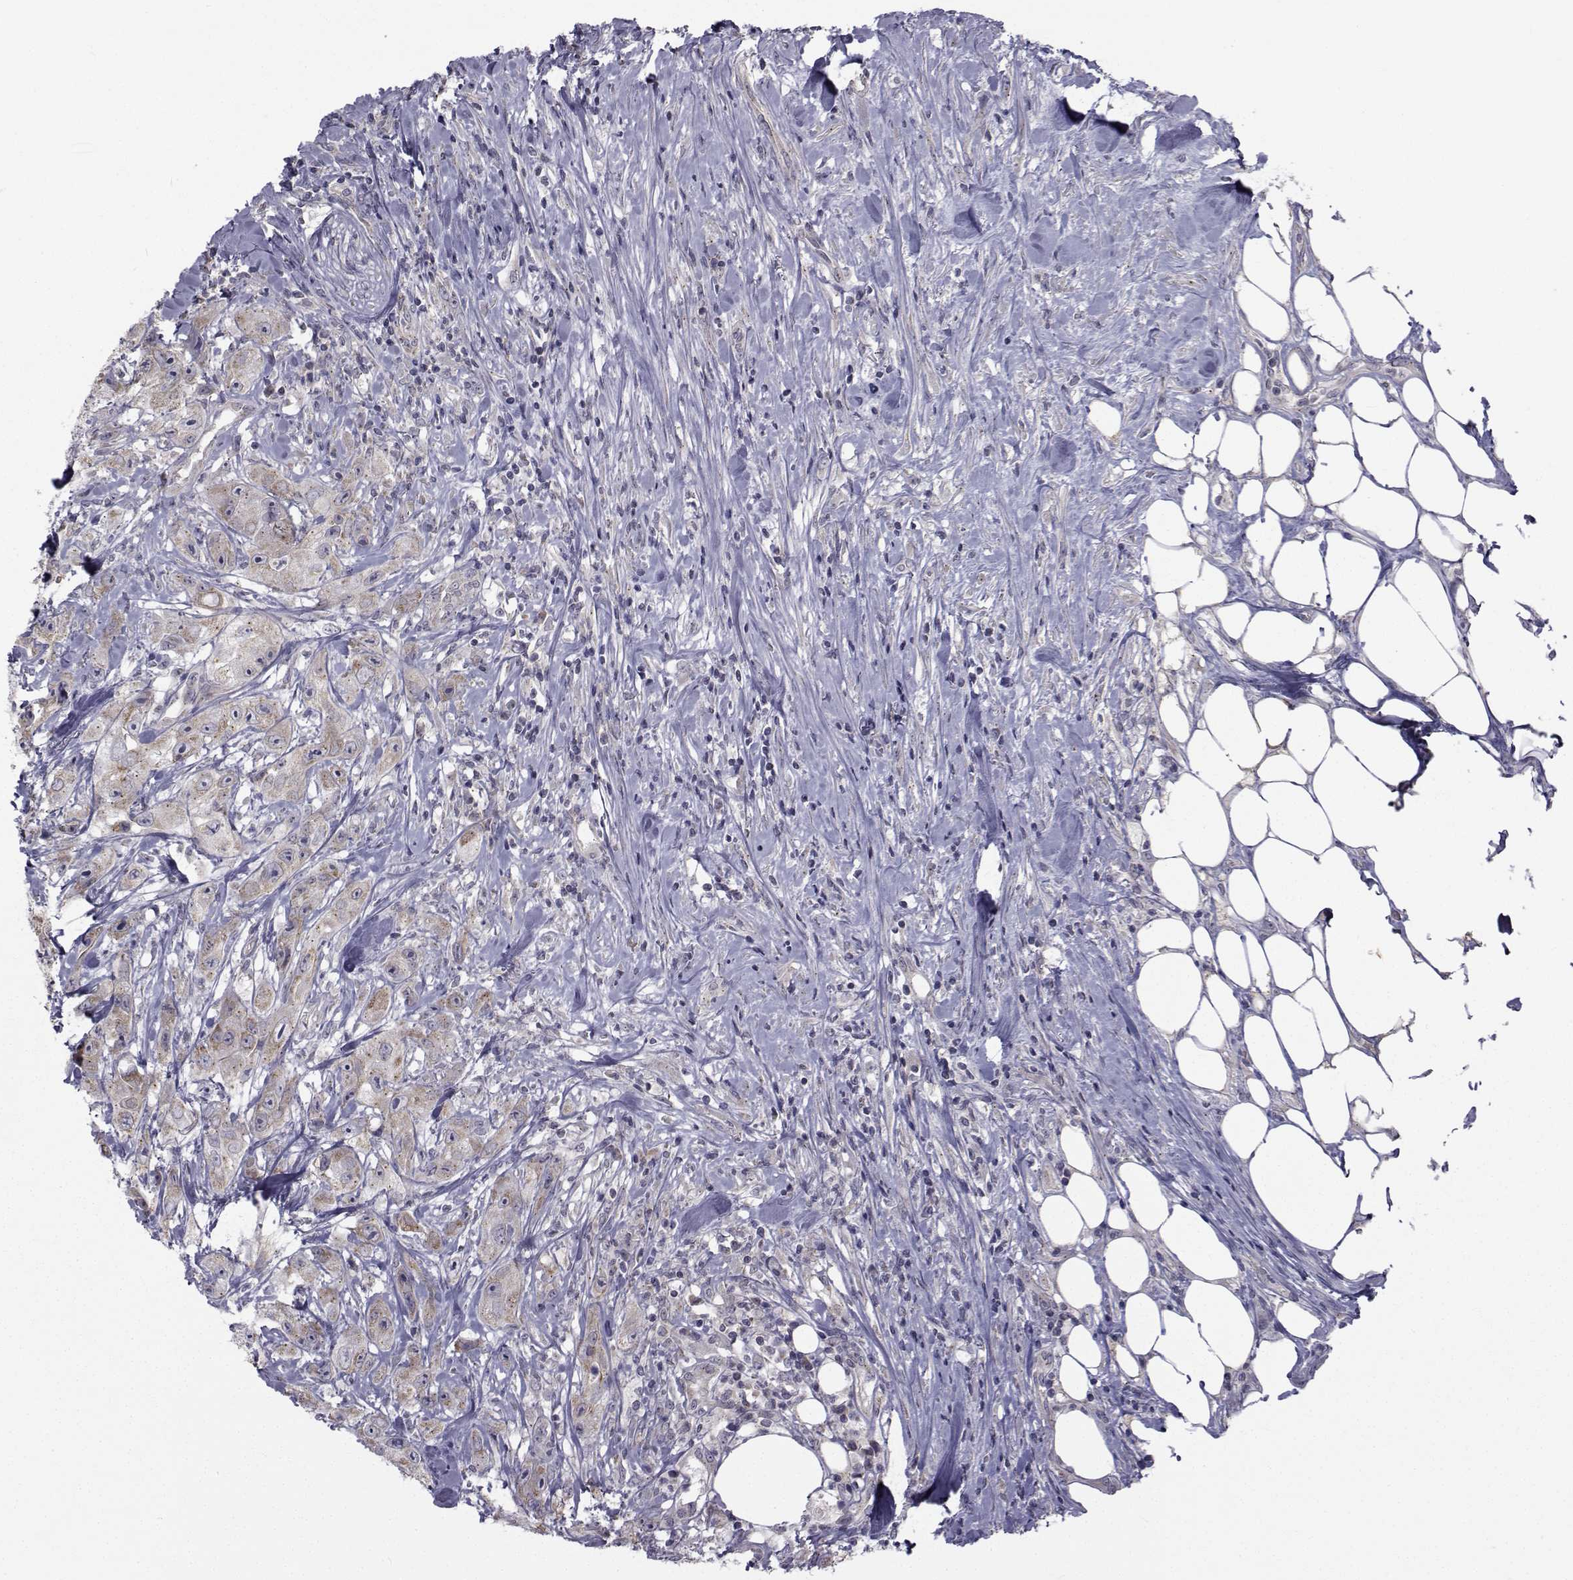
{"staining": {"intensity": "weak", "quantity": "<25%", "location": "cytoplasmic/membranous"}, "tissue": "urothelial cancer", "cell_type": "Tumor cells", "image_type": "cancer", "snomed": [{"axis": "morphology", "description": "Urothelial carcinoma, High grade"}, {"axis": "topography", "description": "Urinary bladder"}], "caption": "IHC photomicrograph of neoplastic tissue: human urothelial cancer stained with DAB (3,3'-diaminobenzidine) demonstrates no significant protein staining in tumor cells.", "gene": "ANGPT1", "patient": {"sex": "male", "age": 79}}